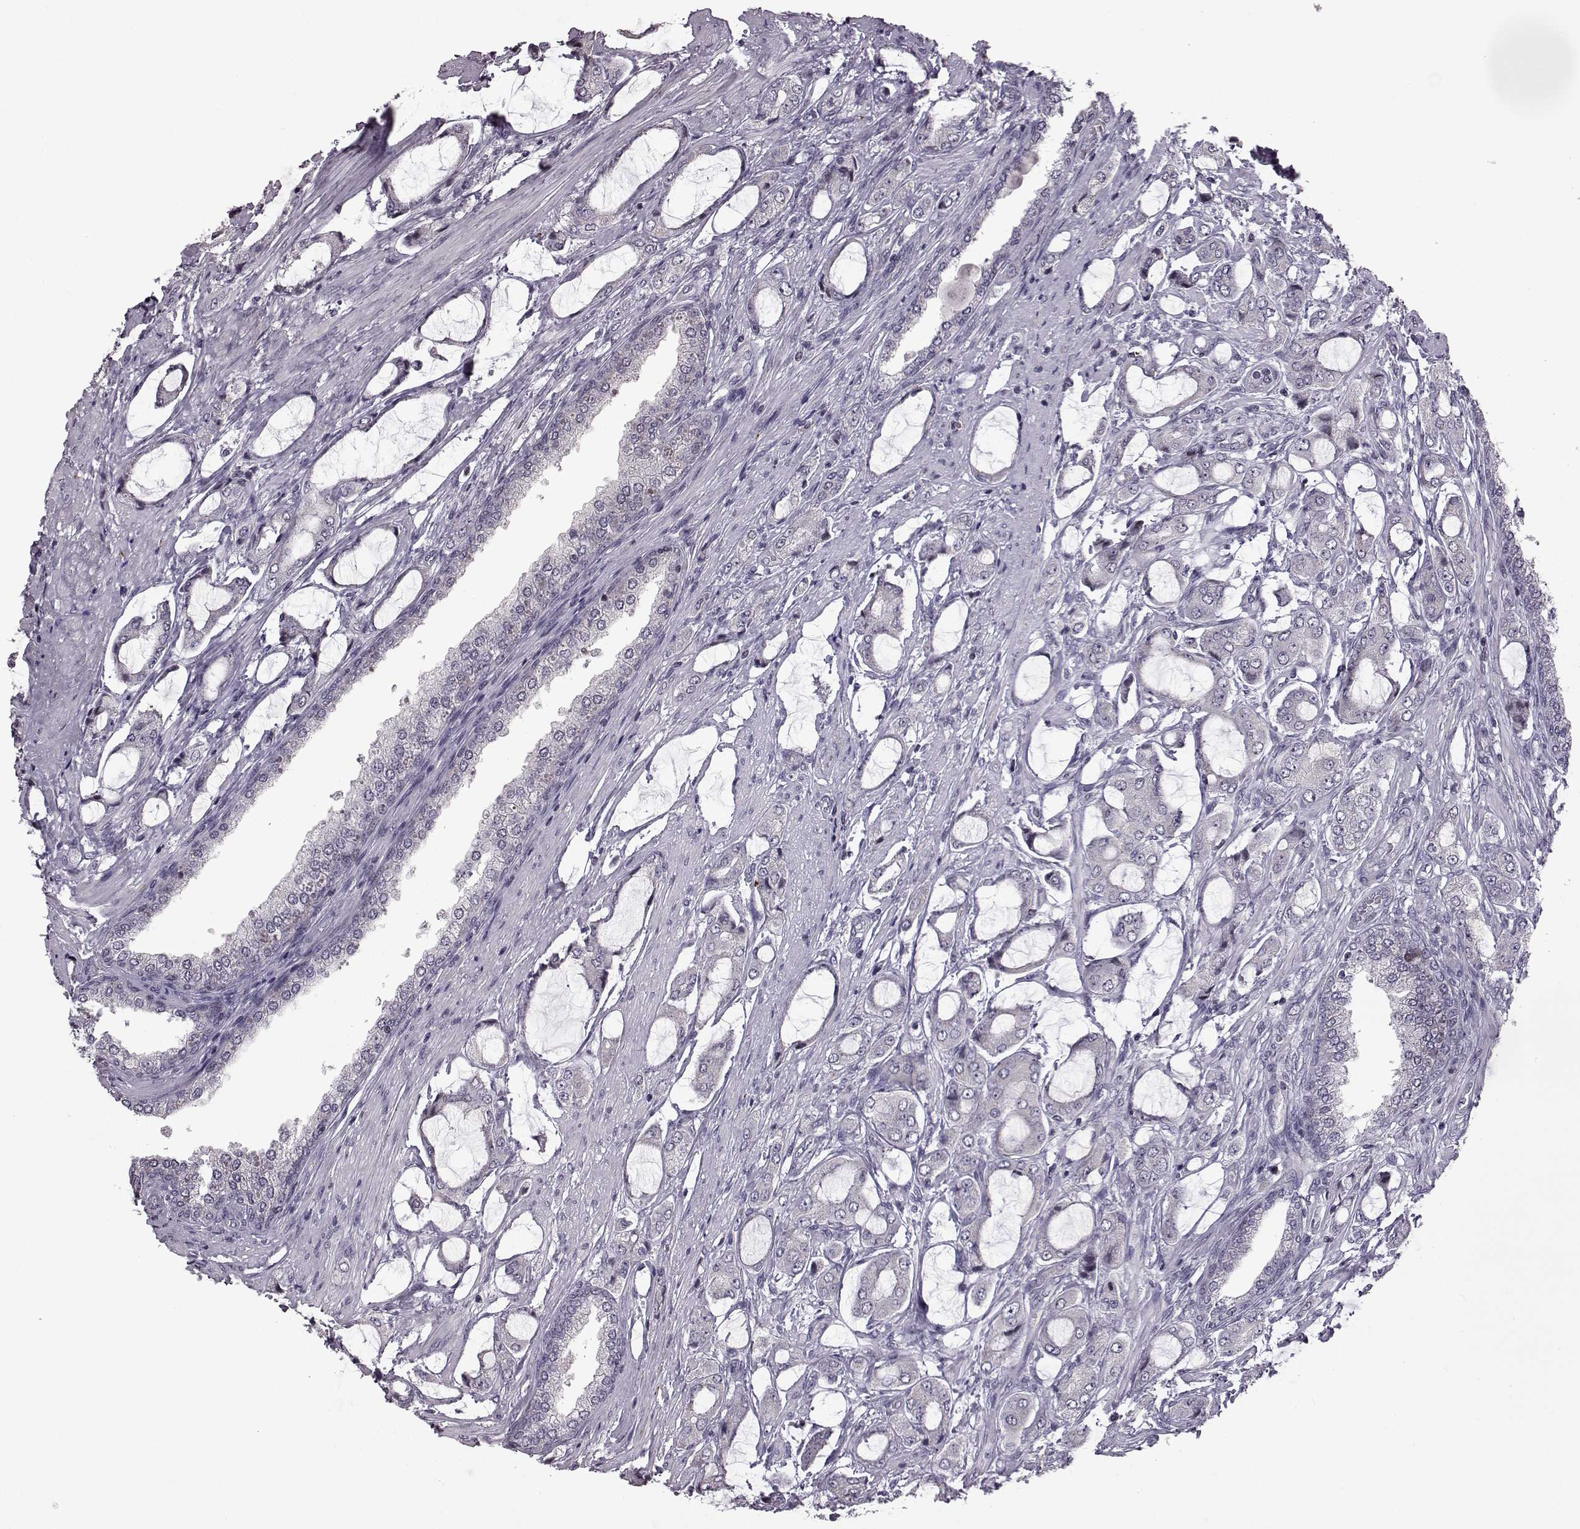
{"staining": {"intensity": "negative", "quantity": "none", "location": "none"}, "tissue": "prostate cancer", "cell_type": "Tumor cells", "image_type": "cancer", "snomed": [{"axis": "morphology", "description": "Adenocarcinoma, NOS"}, {"axis": "topography", "description": "Prostate"}], "caption": "Immunohistochemistry of adenocarcinoma (prostate) reveals no expression in tumor cells.", "gene": "GAL", "patient": {"sex": "male", "age": 63}}